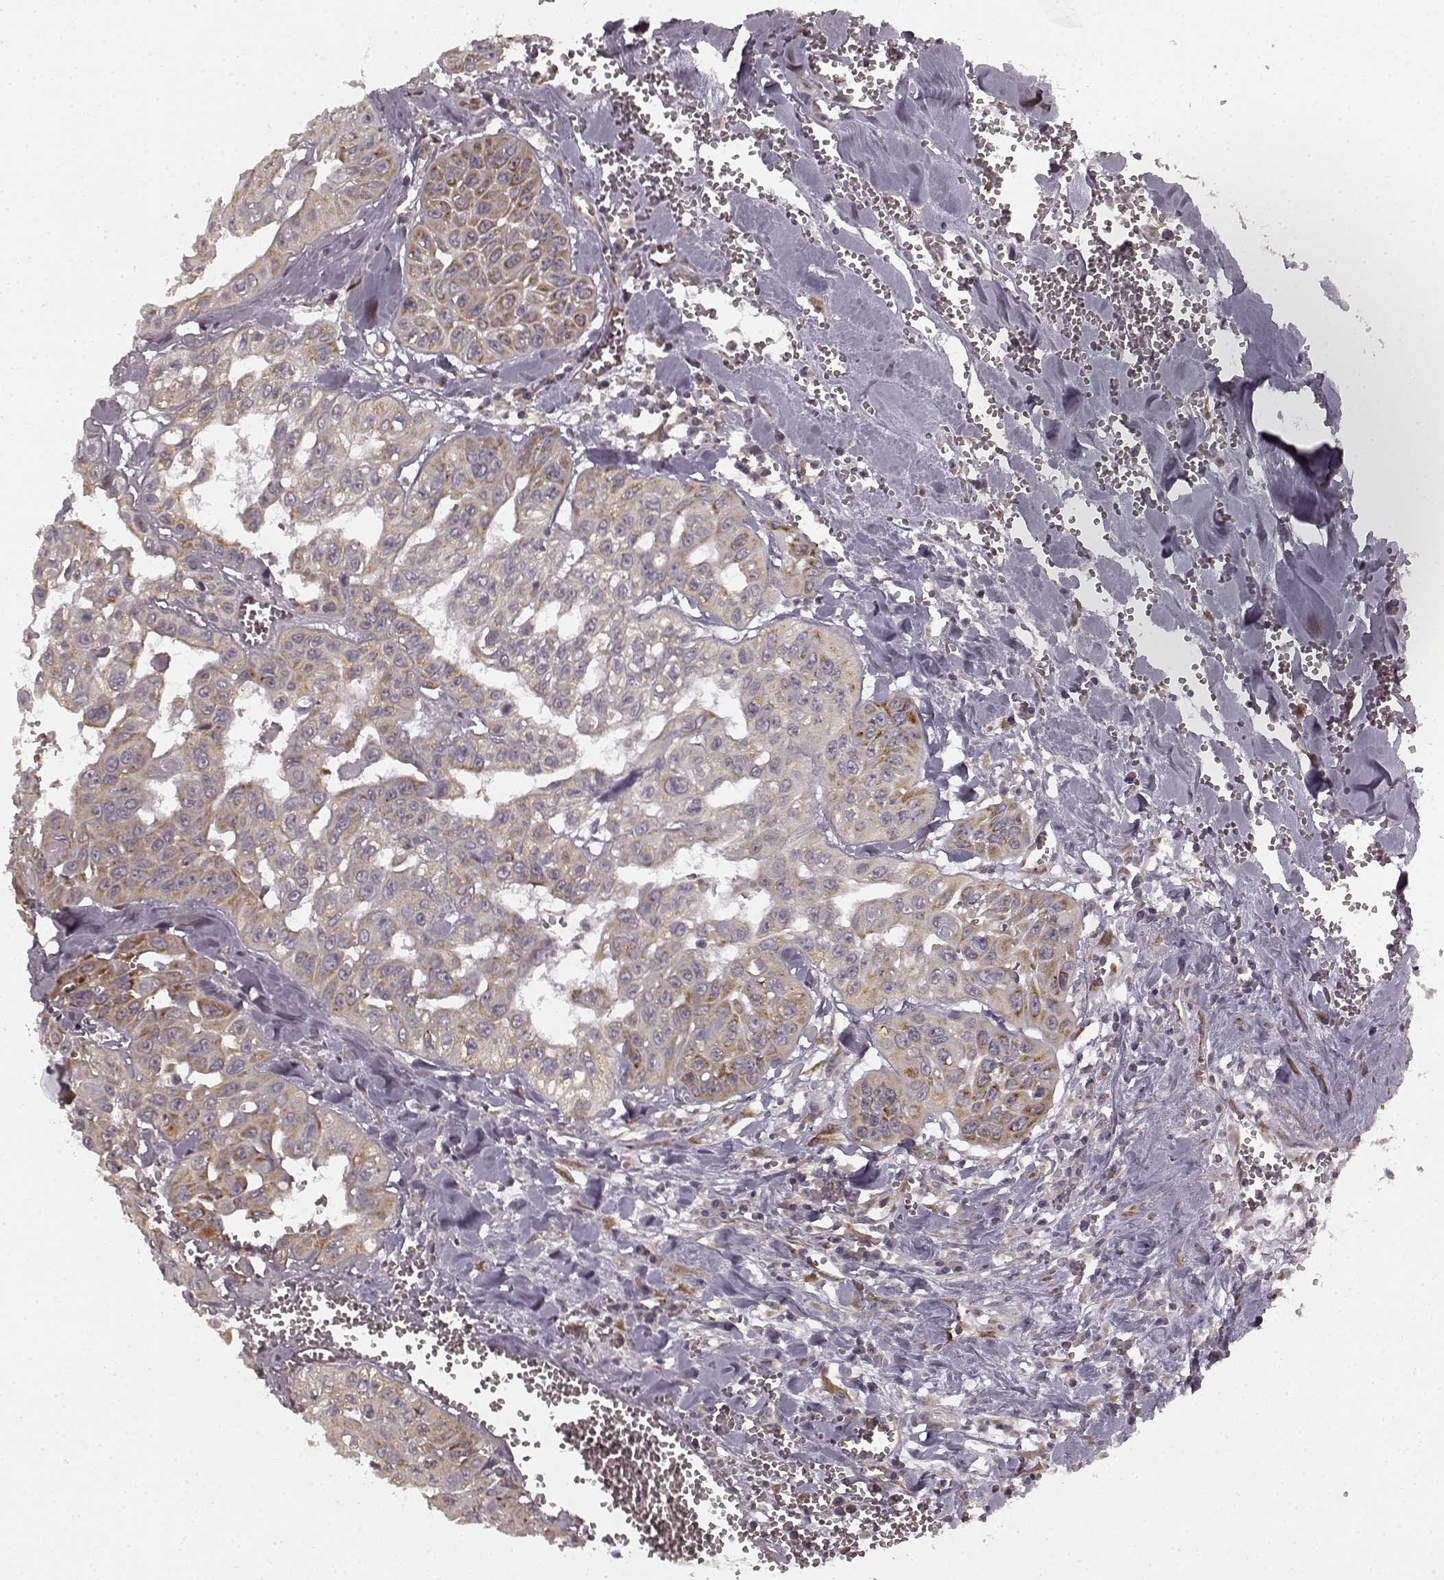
{"staining": {"intensity": "strong", "quantity": "25%-75%", "location": "cytoplasmic/membranous"}, "tissue": "head and neck cancer", "cell_type": "Tumor cells", "image_type": "cancer", "snomed": [{"axis": "morphology", "description": "Adenocarcinoma, NOS"}, {"axis": "topography", "description": "Head-Neck"}], "caption": "Human adenocarcinoma (head and neck) stained for a protein (brown) demonstrates strong cytoplasmic/membranous positive staining in about 25%-75% of tumor cells.", "gene": "TMEM14A", "patient": {"sex": "male", "age": 73}}